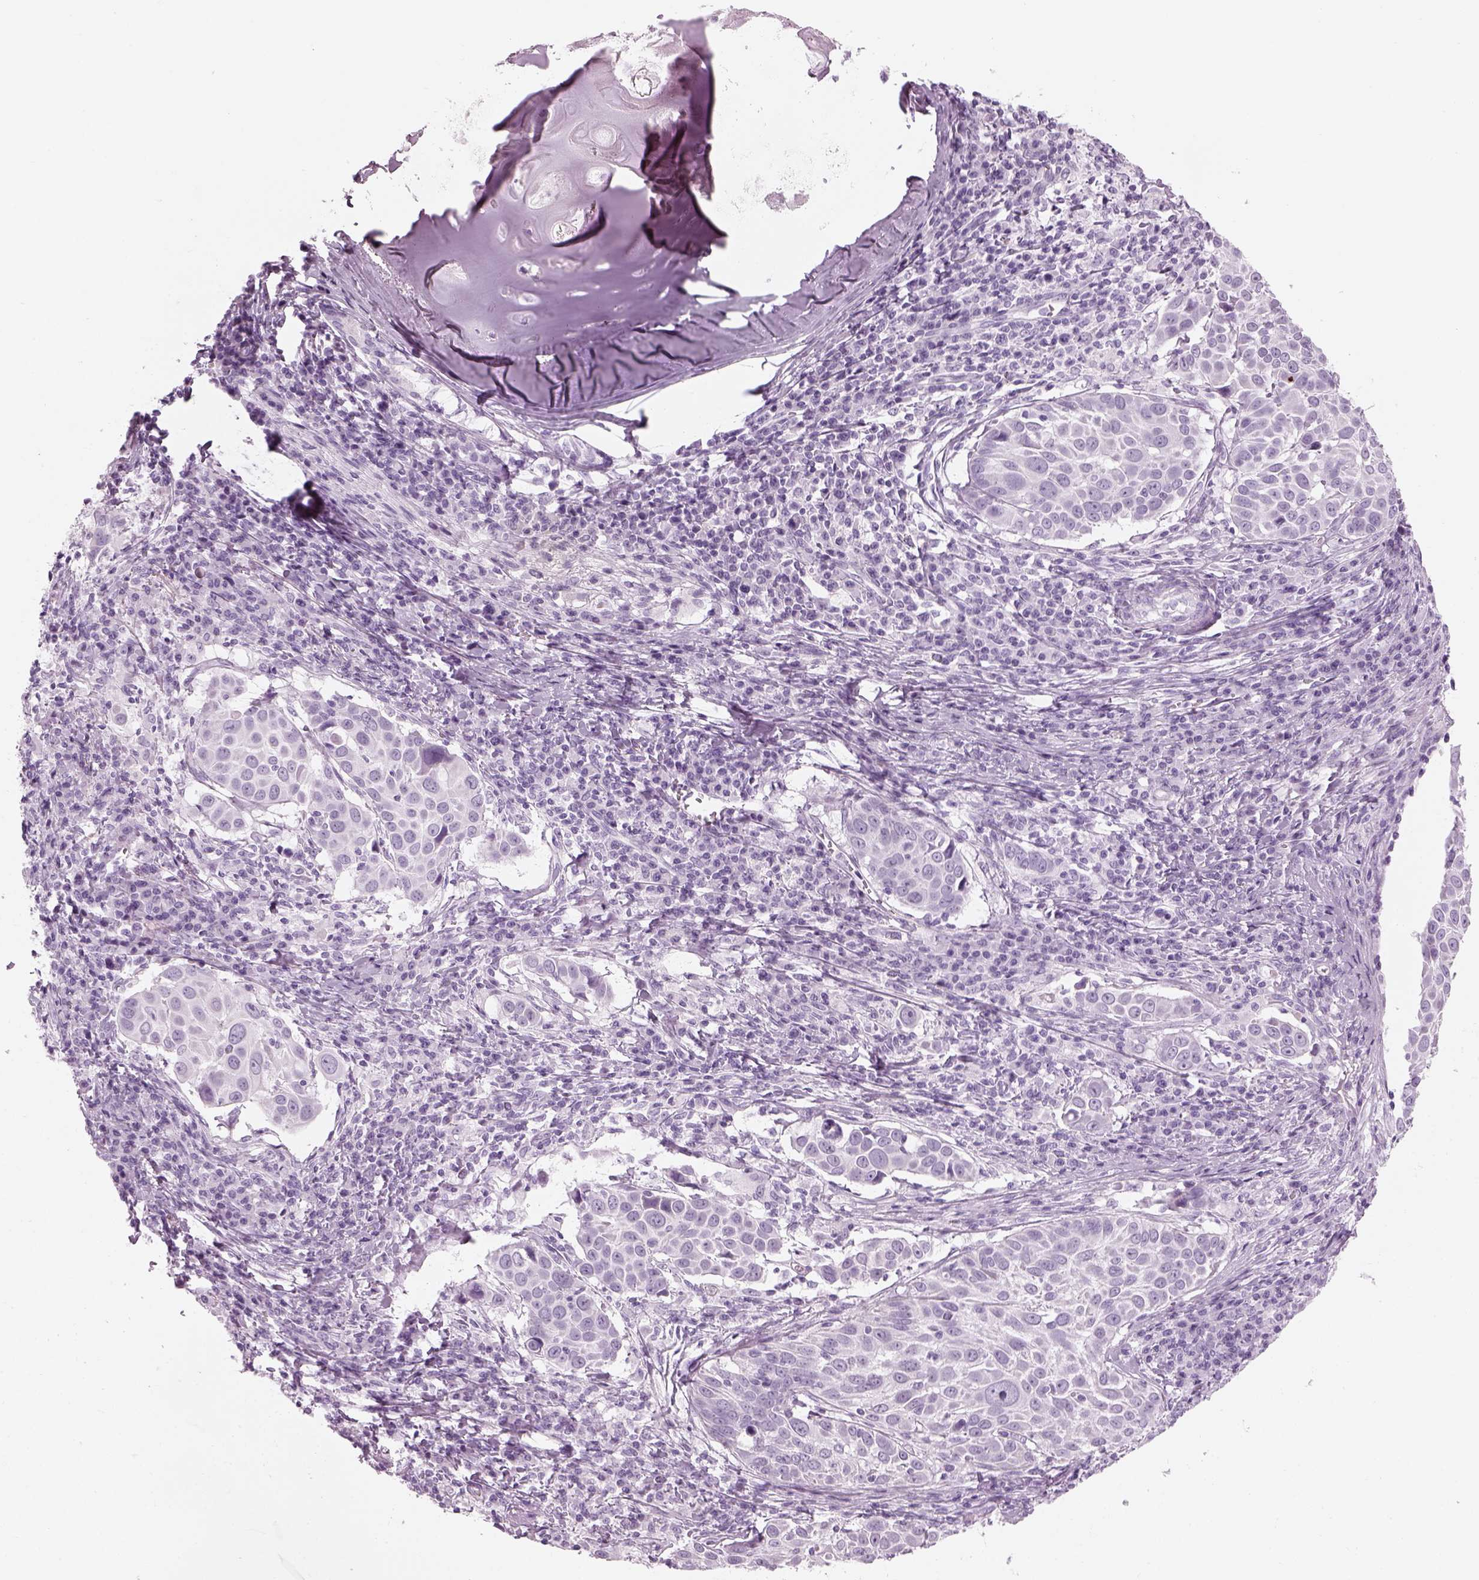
{"staining": {"intensity": "negative", "quantity": "none", "location": "none"}, "tissue": "lung cancer", "cell_type": "Tumor cells", "image_type": "cancer", "snomed": [{"axis": "morphology", "description": "Squamous cell carcinoma, NOS"}, {"axis": "topography", "description": "Lung"}], "caption": "DAB immunohistochemical staining of human squamous cell carcinoma (lung) reveals no significant expression in tumor cells.", "gene": "SAG", "patient": {"sex": "male", "age": 57}}